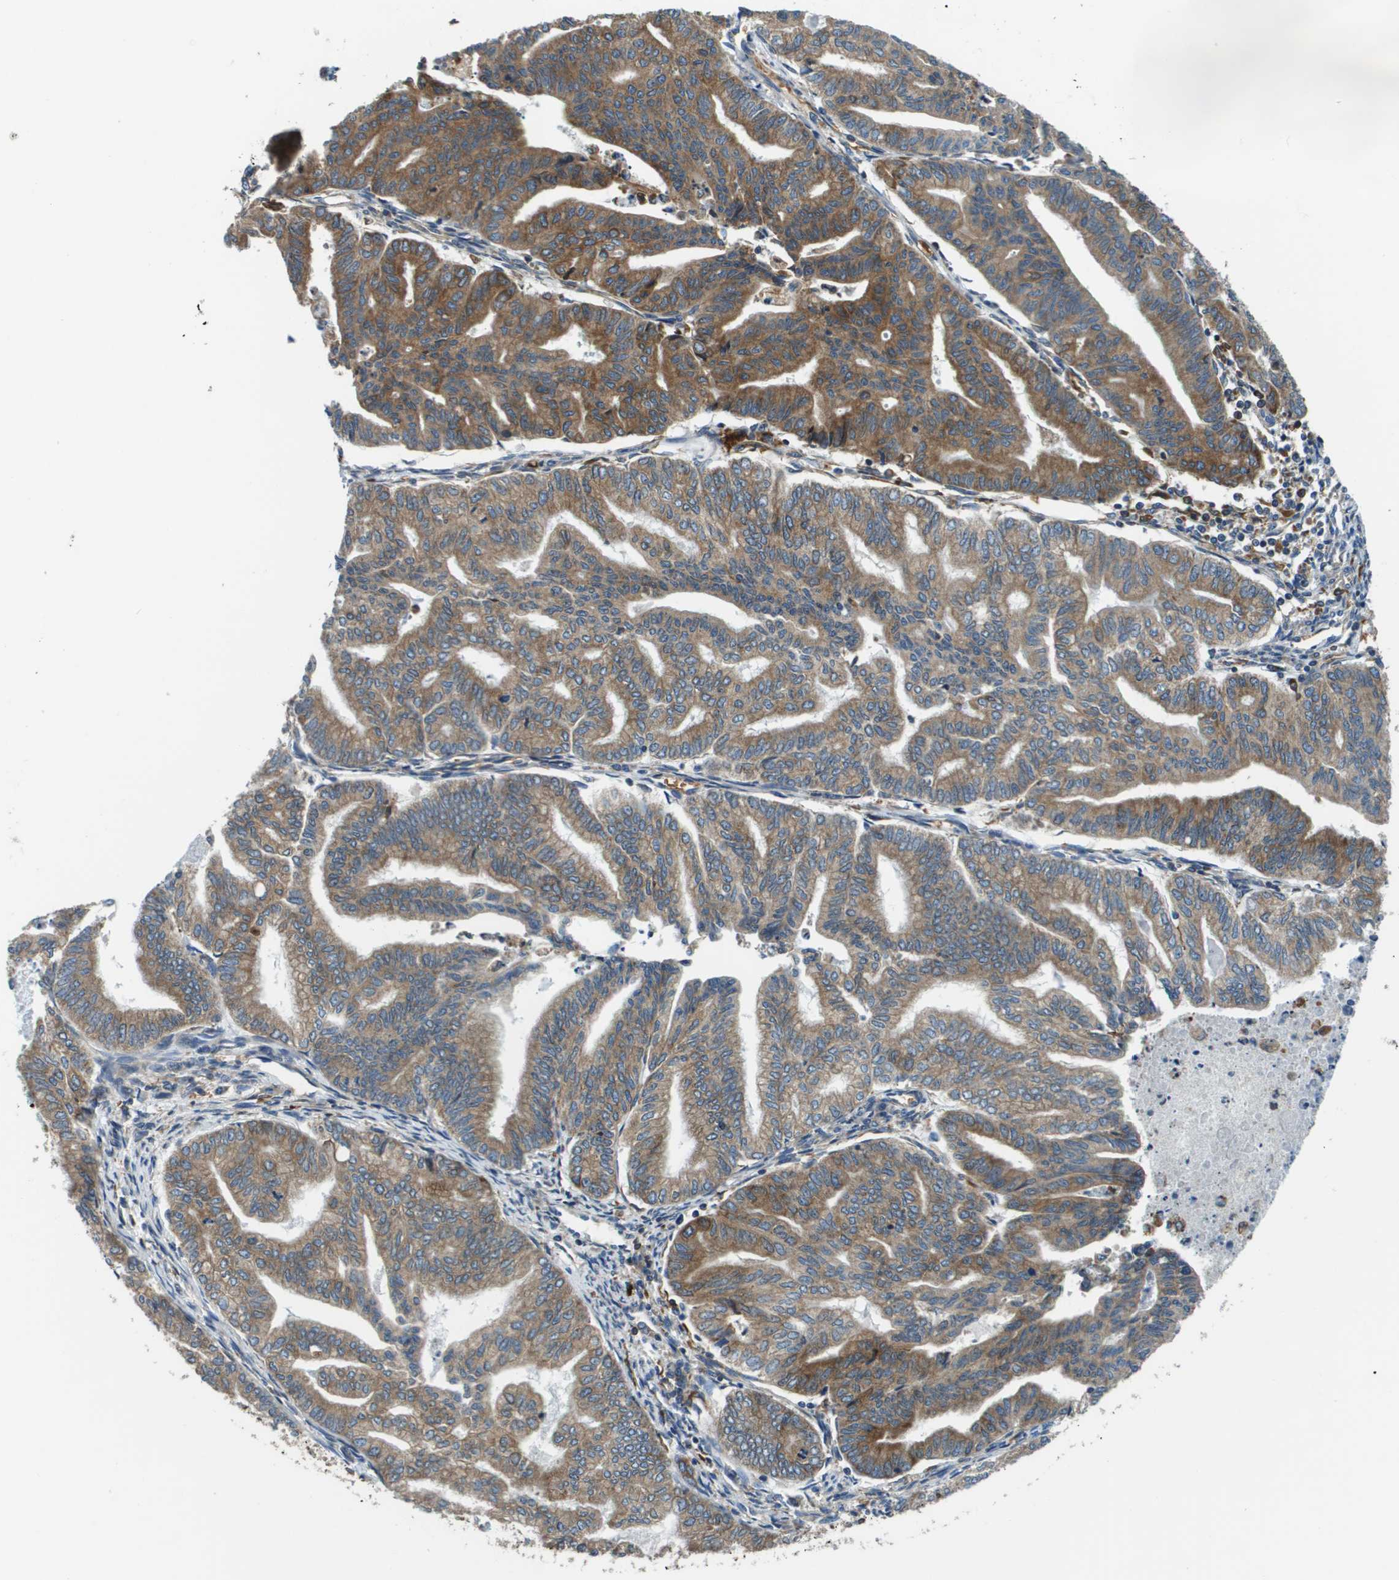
{"staining": {"intensity": "moderate", "quantity": ">75%", "location": "cytoplasmic/membranous"}, "tissue": "endometrial cancer", "cell_type": "Tumor cells", "image_type": "cancer", "snomed": [{"axis": "morphology", "description": "Adenocarcinoma, NOS"}, {"axis": "topography", "description": "Endometrium"}], "caption": "IHC micrograph of human endometrial cancer (adenocarcinoma) stained for a protein (brown), which displays medium levels of moderate cytoplasmic/membranous positivity in approximately >75% of tumor cells.", "gene": "CNPY3", "patient": {"sex": "female", "age": 79}}